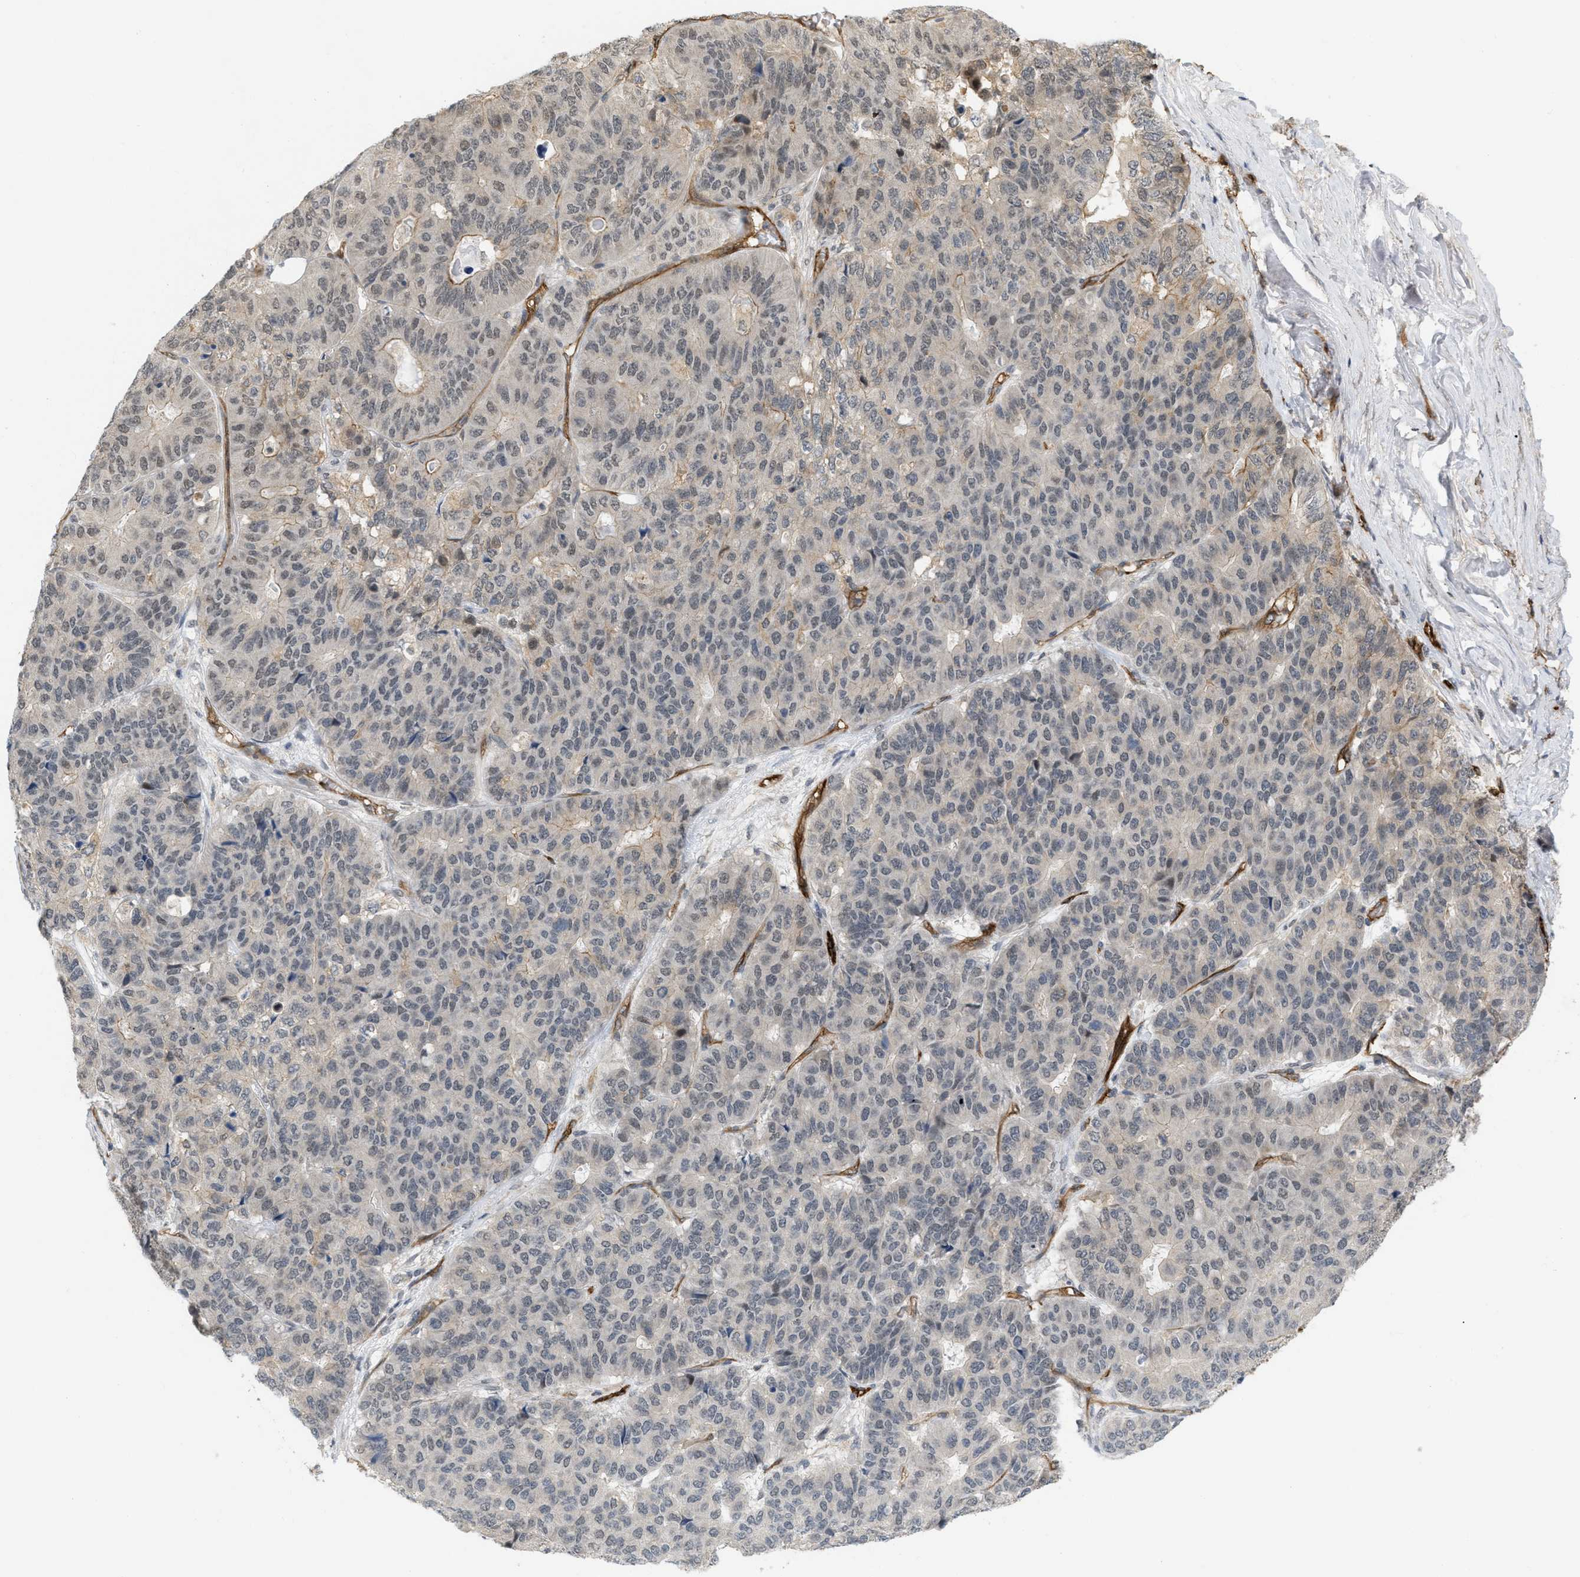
{"staining": {"intensity": "weak", "quantity": "25%-75%", "location": "cytoplasmic/membranous"}, "tissue": "pancreatic cancer", "cell_type": "Tumor cells", "image_type": "cancer", "snomed": [{"axis": "morphology", "description": "Adenocarcinoma, NOS"}, {"axis": "topography", "description": "Pancreas"}], "caption": "There is low levels of weak cytoplasmic/membranous staining in tumor cells of pancreatic cancer, as demonstrated by immunohistochemical staining (brown color).", "gene": "PALMD", "patient": {"sex": "male", "age": 50}}